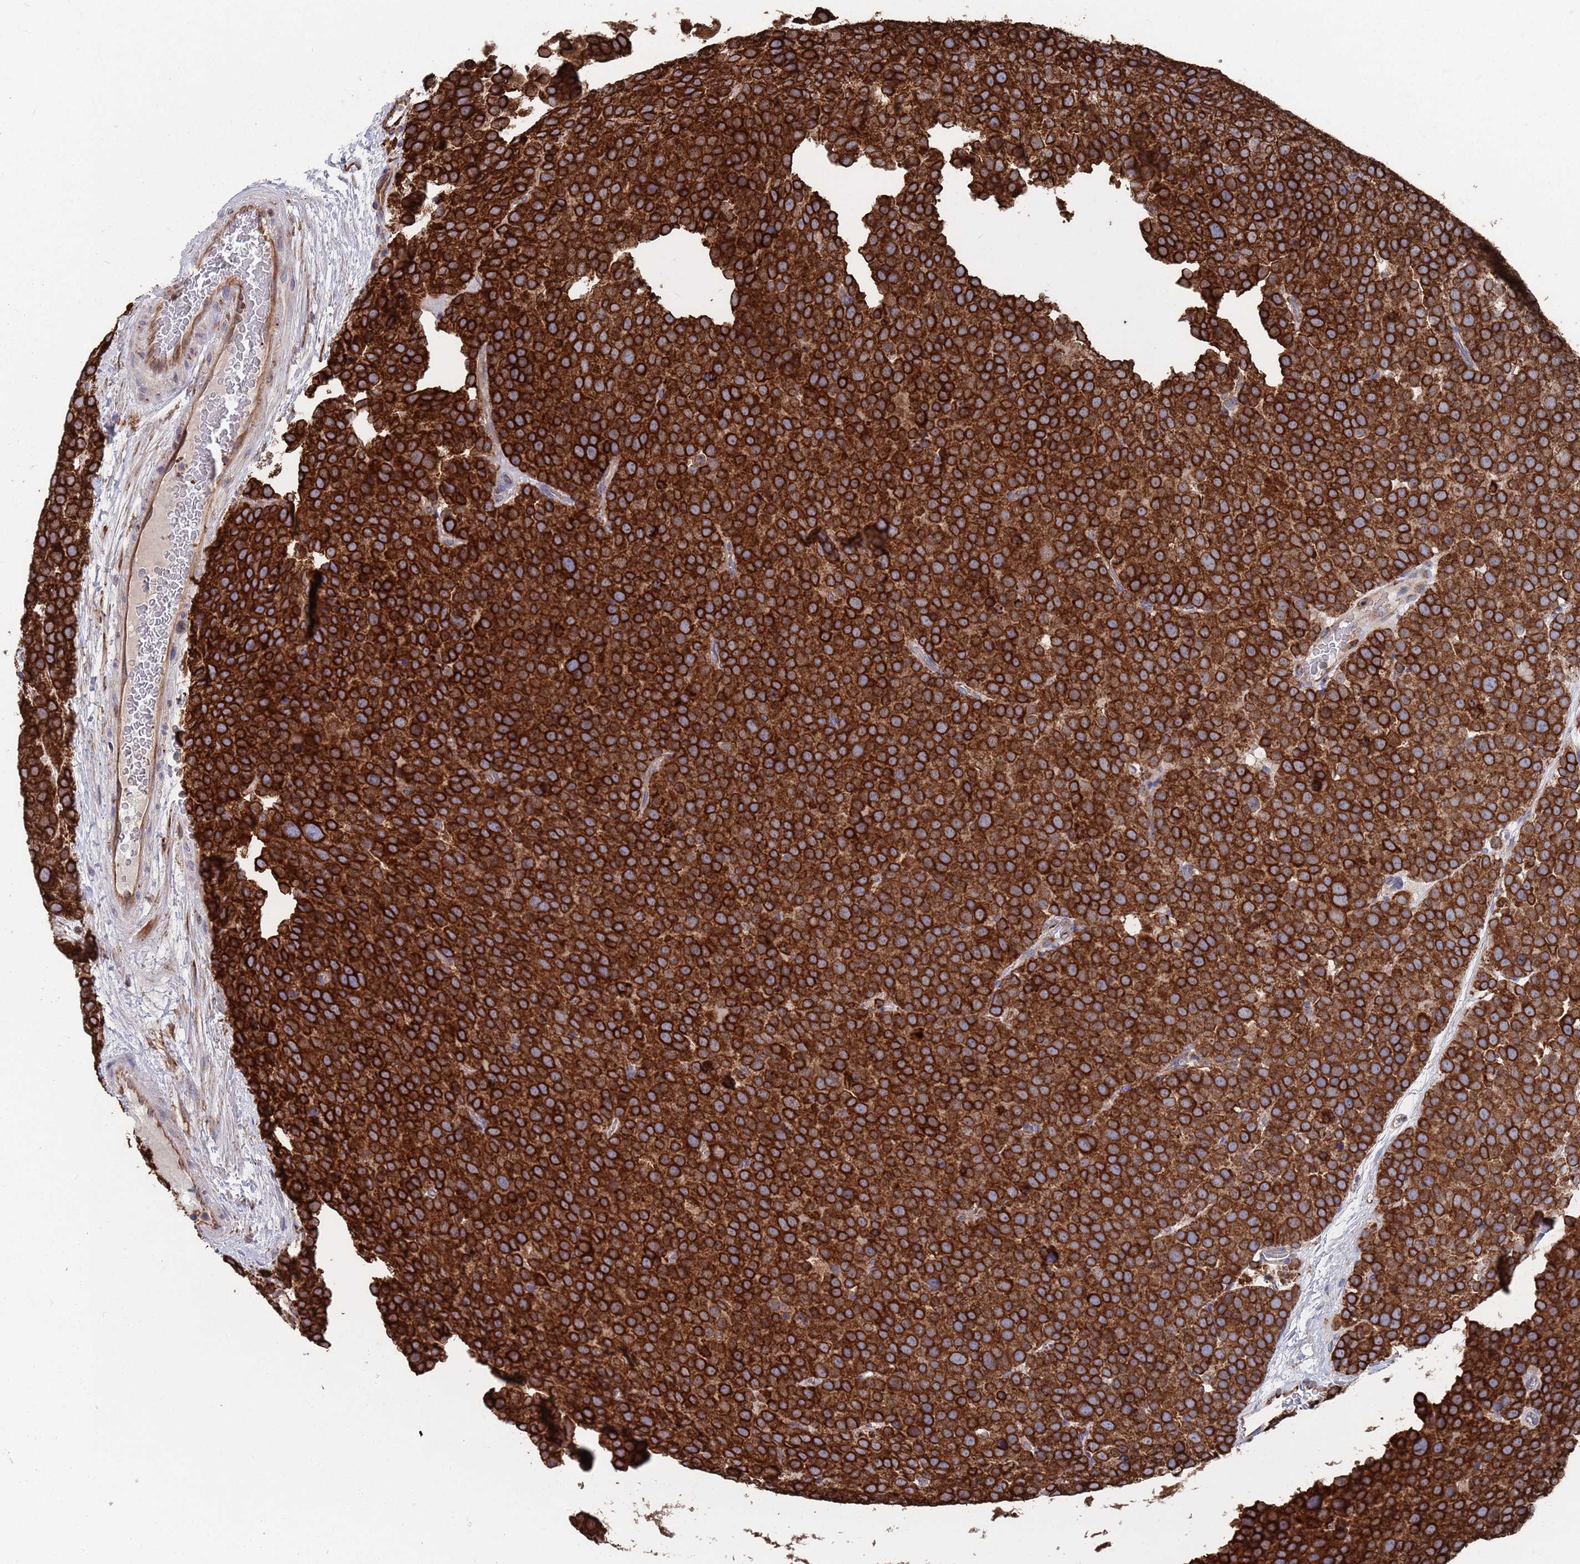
{"staining": {"intensity": "strong", "quantity": ">75%", "location": "cytoplasmic/membranous"}, "tissue": "testis cancer", "cell_type": "Tumor cells", "image_type": "cancer", "snomed": [{"axis": "morphology", "description": "Seminoma, NOS"}, {"axis": "topography", "description": "Testis"}], "caption": "Testis cancer (seminoma) tissue shows strong cytoplasmic/membranous staining in about >75% of tumor cells", "gene": "GID8", "patient": {"sex": "male", "age": 71}}